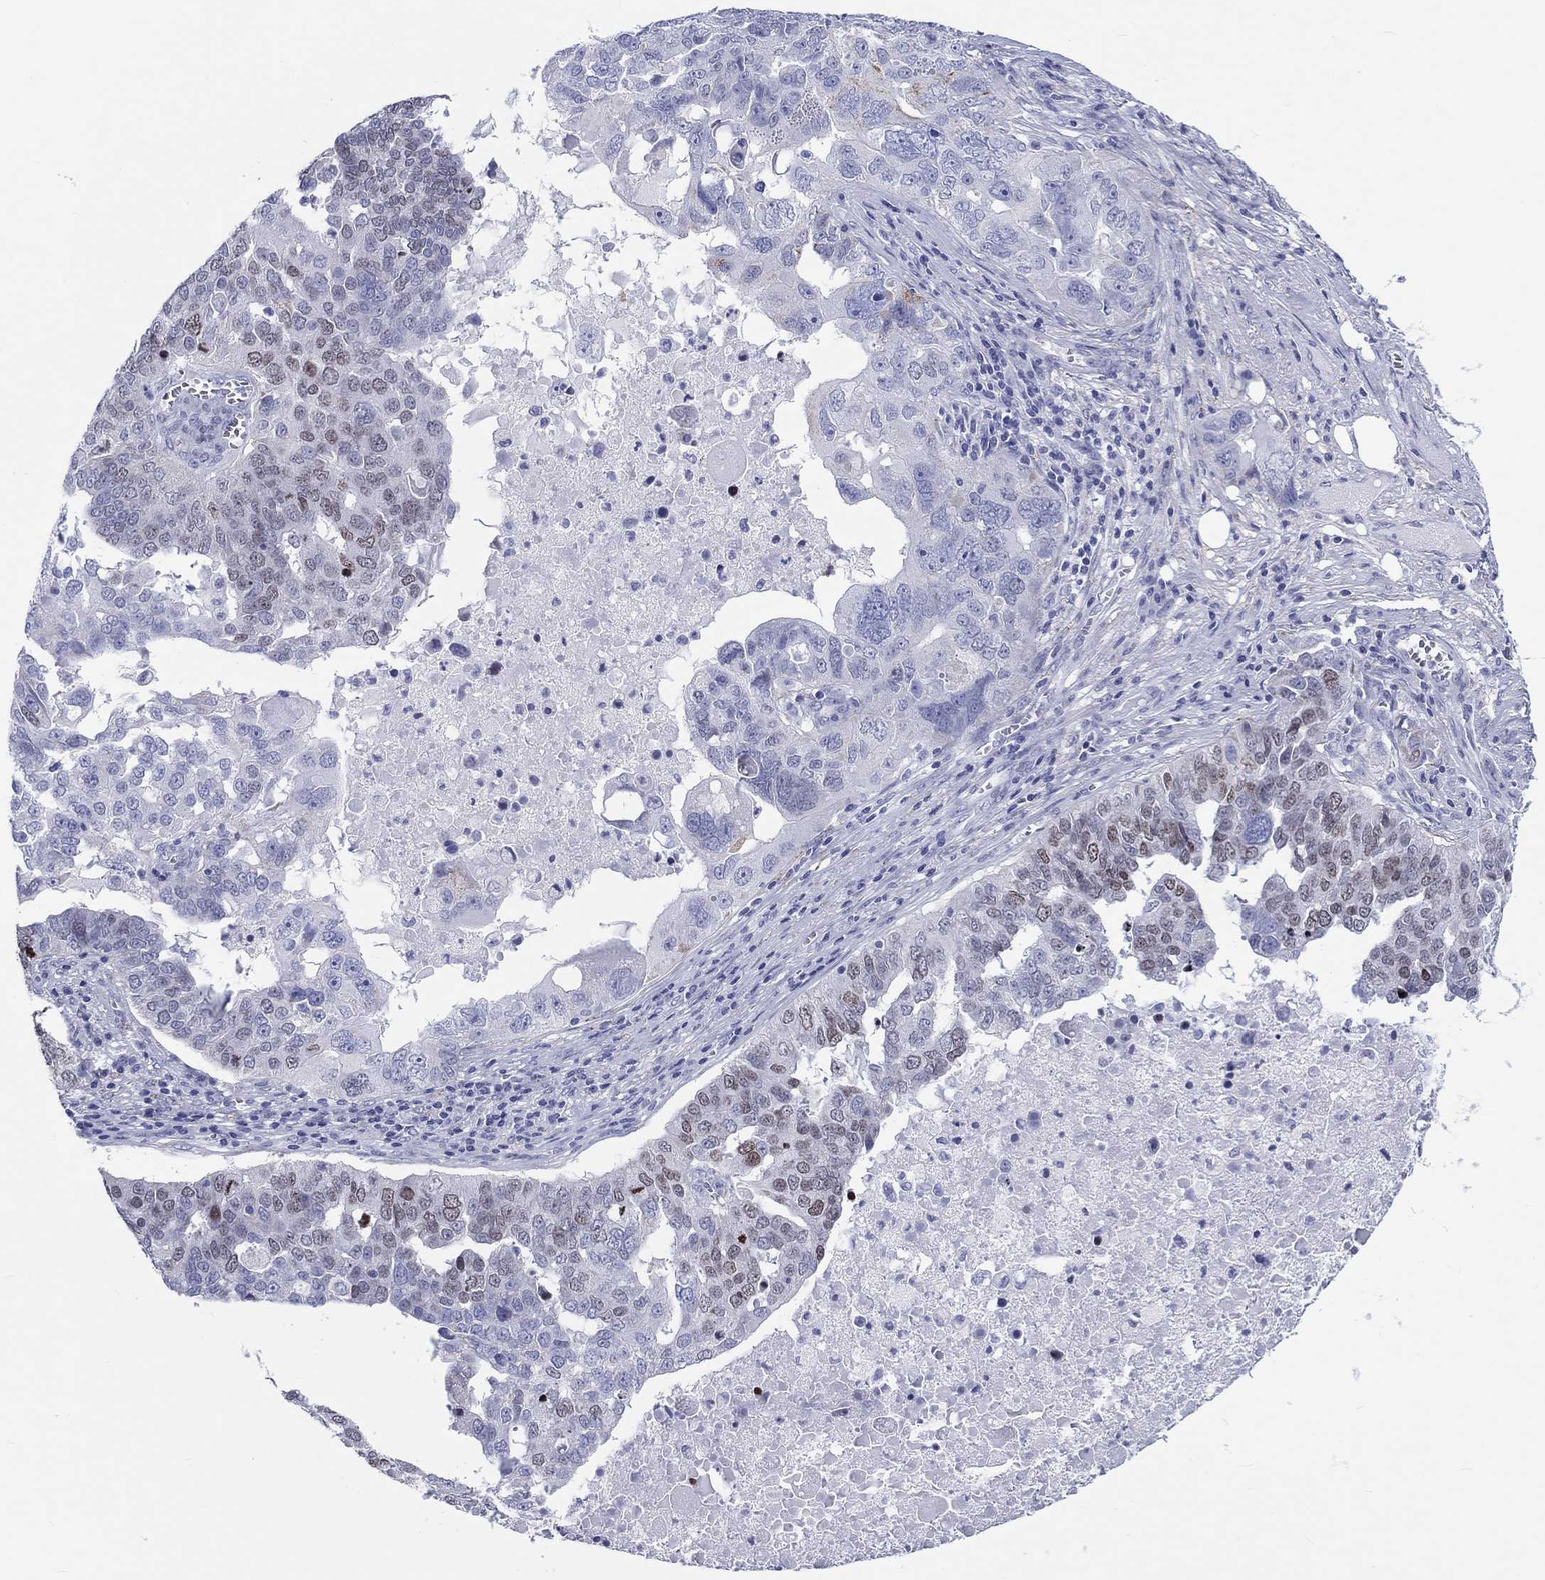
{"staining": {"intensity": "weak", "quantity": "<25%", "location": "nuclear"}, "tissue": "ovarian cancer", "cell_type": "Tumor cells", "image_type": "cancer", "snomed": [{"axis": "morphology", "description": "Carcinoma, endometroid"}, {"axis": "topography", "description": "Soft tissue"}, {"axis": "topography", "description": "Ovary"}], "caption": "Immunohistochemical staining of ovarian cancer (endometroid carcinoma) demonstrates no significant expression in tumor cells.", "gene": "H1-1", "patient": {"sex": "female", "age": 52}}